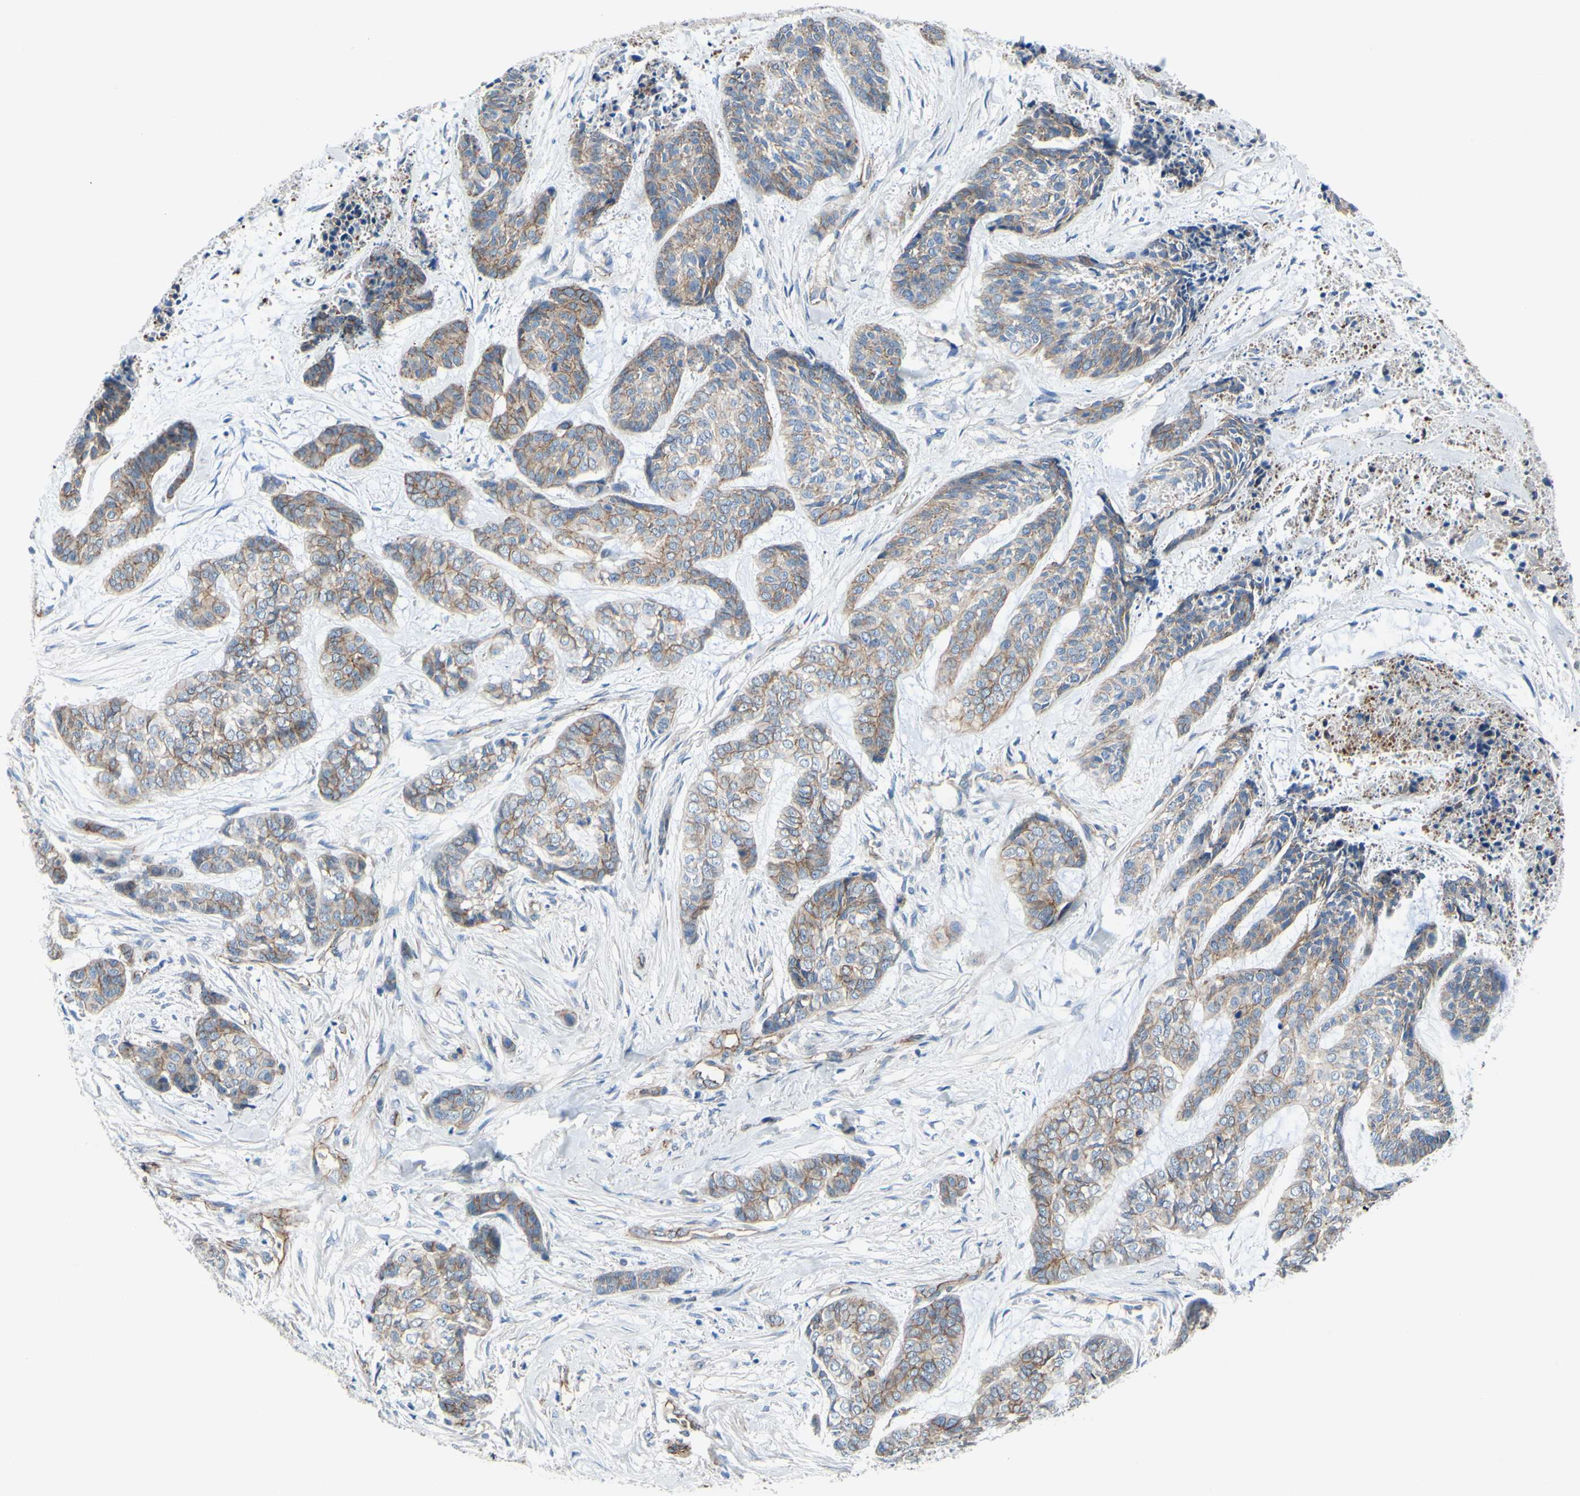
{"staining": {"intensity": "moderate", "quantity": ">75%", "location": "cytoplasmic/membranous"}, "tissue": "skin cancer", "cell_type": "Tumor cells", "image_type": "cancer", "snomed": [{"axis": "morphology", "description": "Basal cell carcinoma"}, {"axis": "topography", "description": "Skin"}], "caption": "High-power microscopy captured an immunohistochemistry (IHC) photomicrograph of basal cell carcinoma (skin), revealing moderate cytoplasmic/membranous staining in approximately >75% of tumor cells.", "gene": "TPBG", "patient": {"sex": "female", "age": 64}}